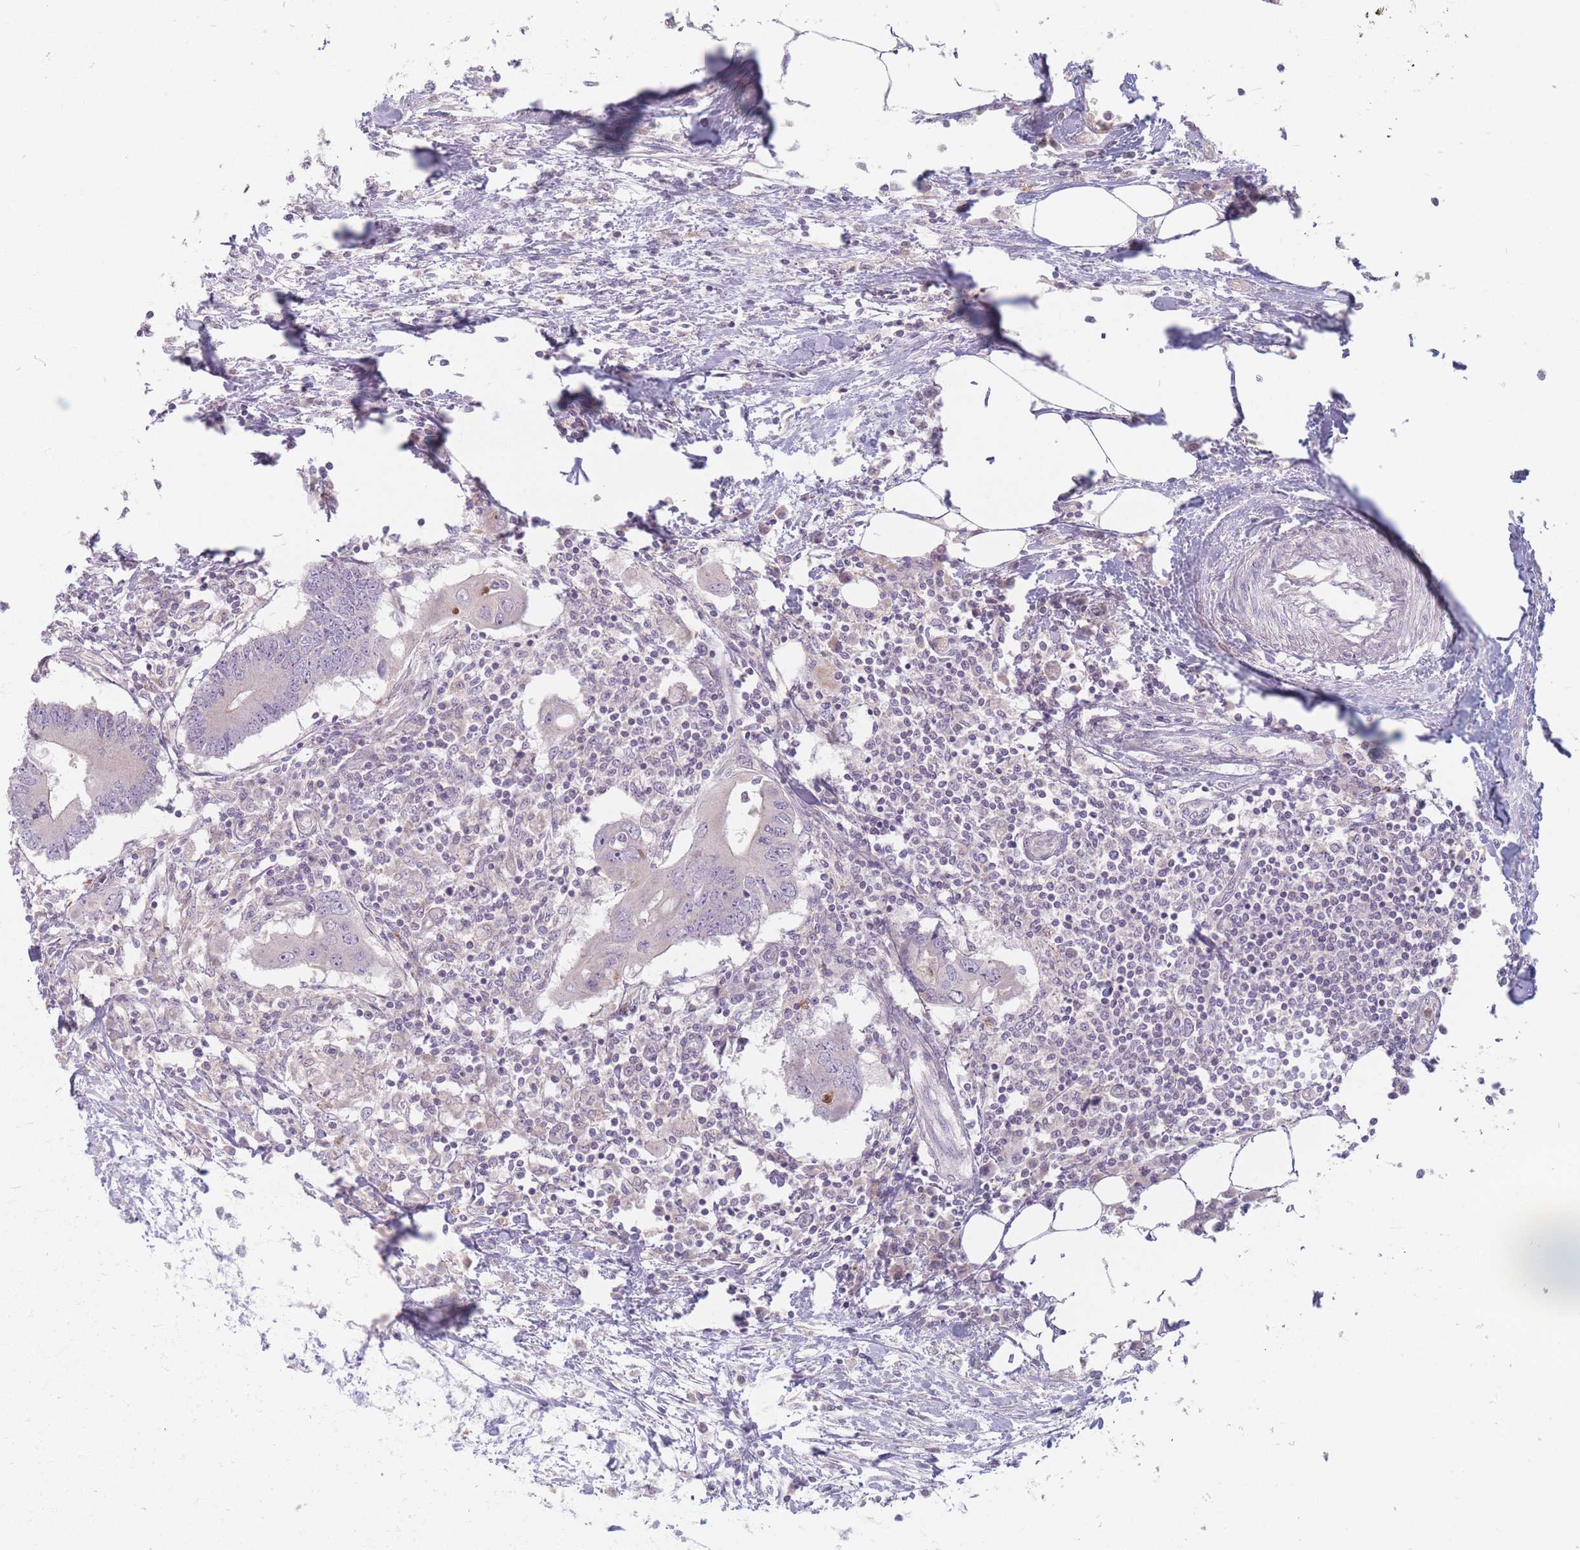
{"staining": {"intensity": "negative", "quantity": "none", "location": "none"}, "tissue": "colorectal cancer", "cell_type": "Tumor cells", "image_type": "cancer", "snomed": [{"axis": "morphology", "description": "Adenocarcinoma, NOS"}, {"axis": "topography", "description": "Colon"}], "caption": "Adenocarcinoma (colorectal) was stained to show a protein in brown. There is no significant expression in tumor cells. (DAB IHC visualized using brightfield microscopy, high magnification).", "gene": "CHCHD7", "patient": {"sex": "male", "age": 71}}